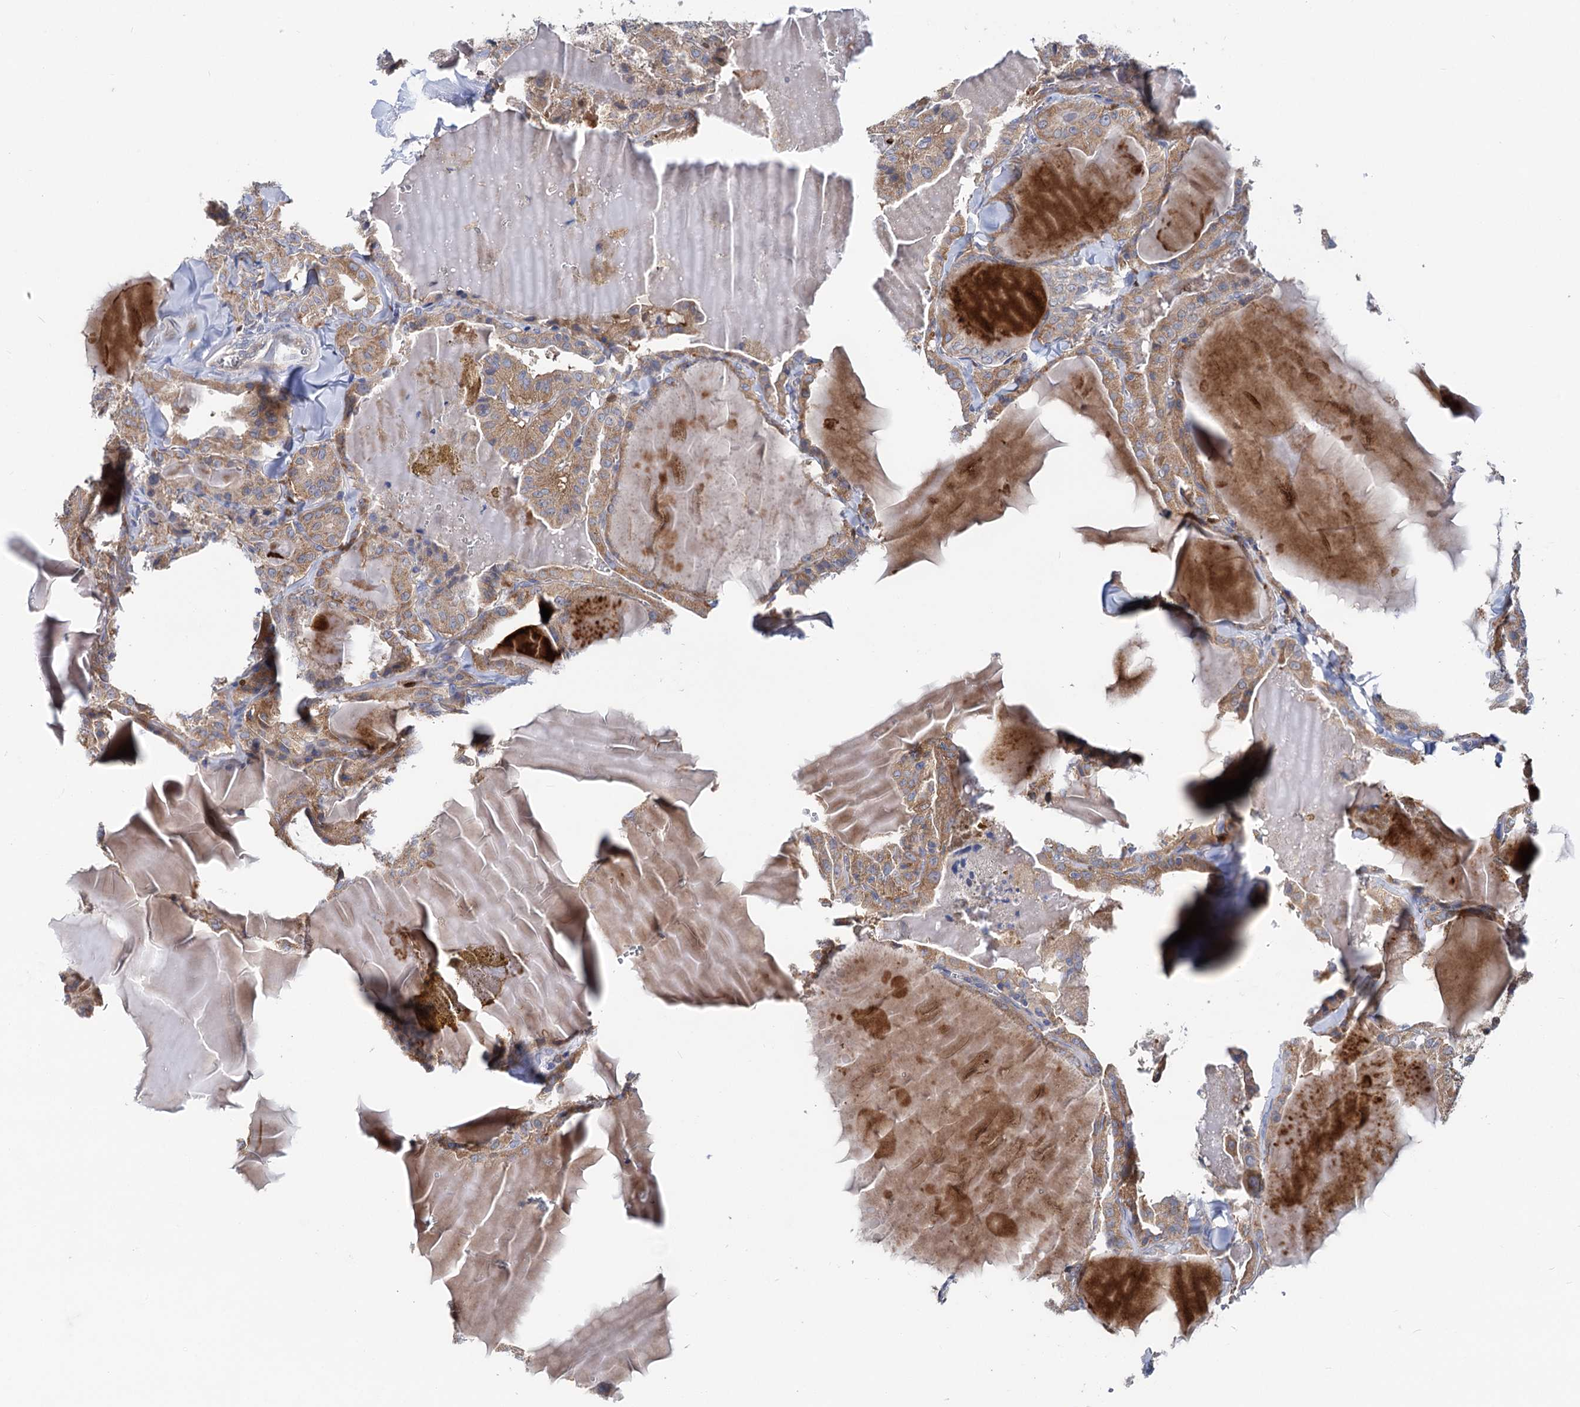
{"staining": {"intensity": "moderate", "quantity": ">75%", "location": "cytoplasmic/membranous"}, "tissue": "thyroid cancer", "cell_type": "Tumor cells", "image_type": "cancer", "snomed": [{"axis": "morphology", "description": "Papillary adenocarcinoma, NOS"}, {"axis": "topography", "description": "Thyroid gland"}], "caption": "Brown immunohistochemical staining in thyroid cancer (papillary adenocarcinoma) displays moderate cytoplasmic/membranous positivity in about >75% of tumor cells. The staining was performed using DAB (3,3'-diaminobenzidine), with brown indicating positive protein expression. Nuclei are stained blue with hematoxylin.", "gene": "ZNRD2", "patient": {"sex": "male", "age": 52}}